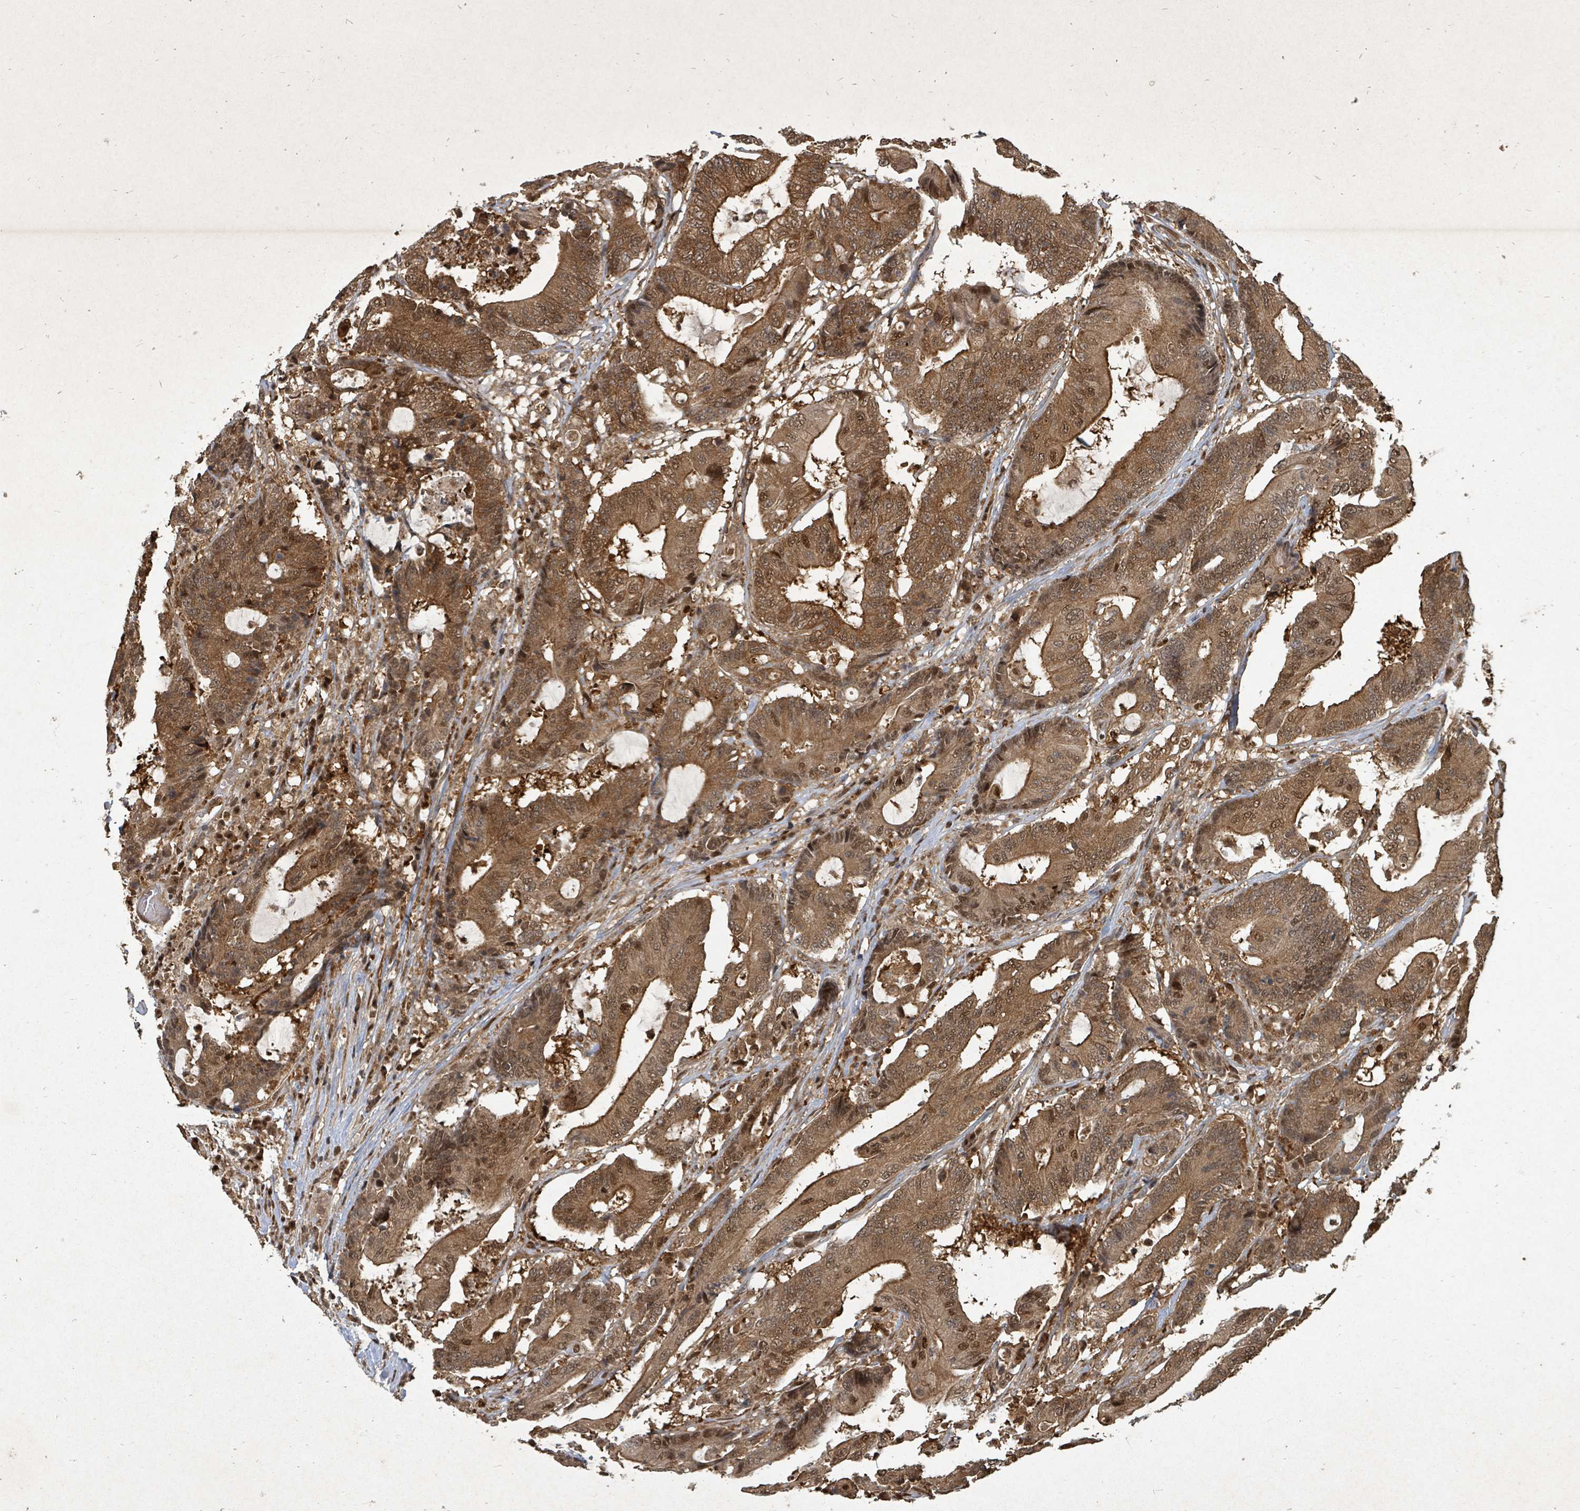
{"staining": {"intensity": "moderate", "quantity": ">75%", "location": "cytoplasmic/membranous,nuclear"}, "tissue": "colorectal cancer", "cell_type": "Tumor cells", "image_type": "cancer", "snomed": [{"axis": "morphology", "description": "Adenocarcinoma, NOS"}, {"axis": "topography", "description": "Colon"}], "caption": "Adenocarcinoma (colorectal) stained with a brown dye reveals moderate cytoplasmic/membranous and nuclear positive positivity in approximately >75% of tumor cells.", "gene": "KDM4E", "patient": {"sex": "female", "age": 84}}